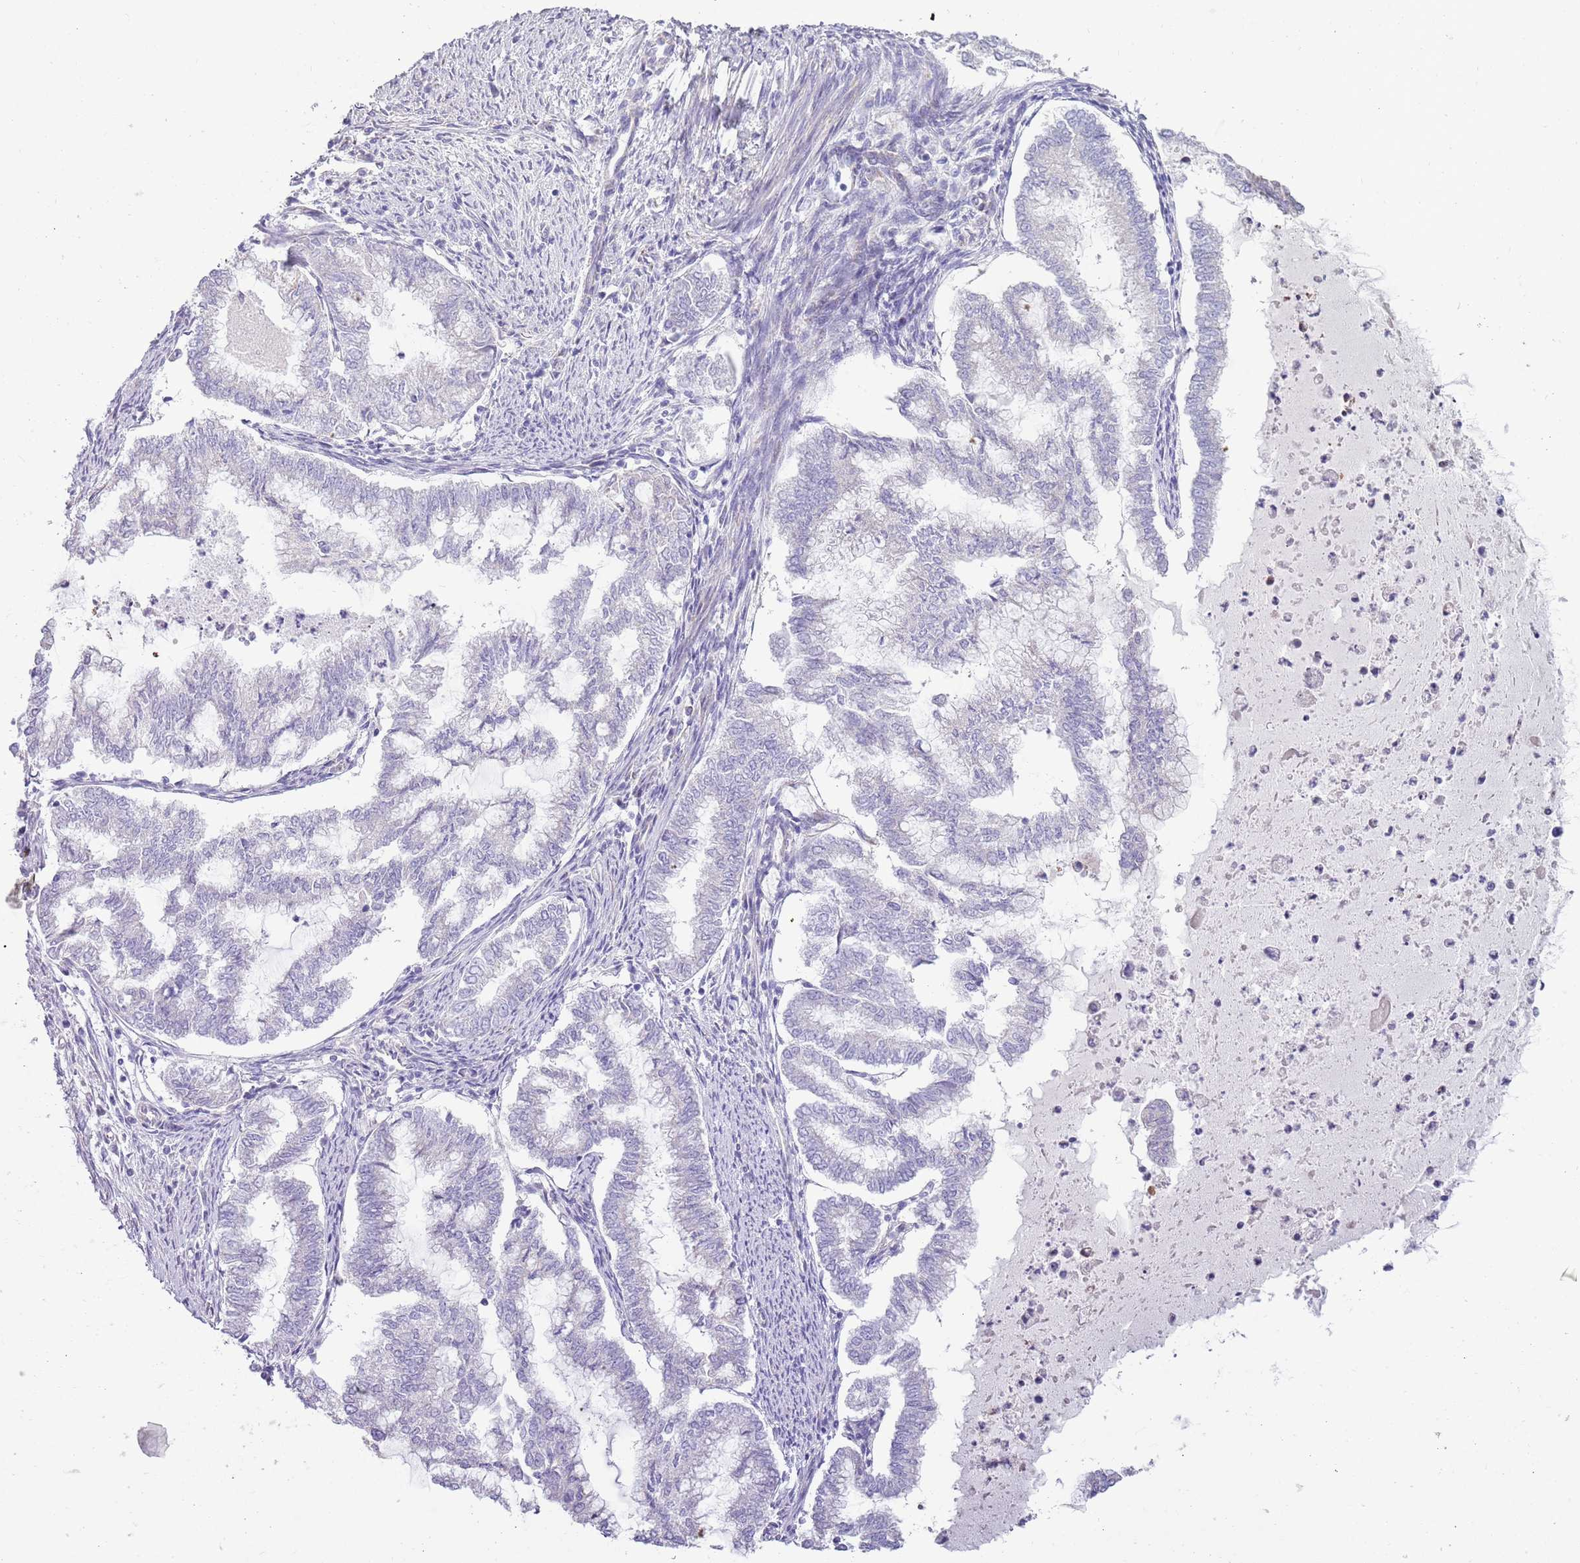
{"staining": {"intensity": "negative", "quantity": "none", "location": "none"}, "tissue": "endometrial cancer", "cell_type": "Tumor cells", "image_type": "cancer", "snomed": [{"axis": "morphology", "description": "Adenocarcinoma, NOS"}, {"axis": "topography", "description": "Endometrium"}], "caption": "An image of human endometrial cancer is negative for staining in tumor cells.", "gene": "RNF222", "patient": {"sex": "female", "age": 79}}